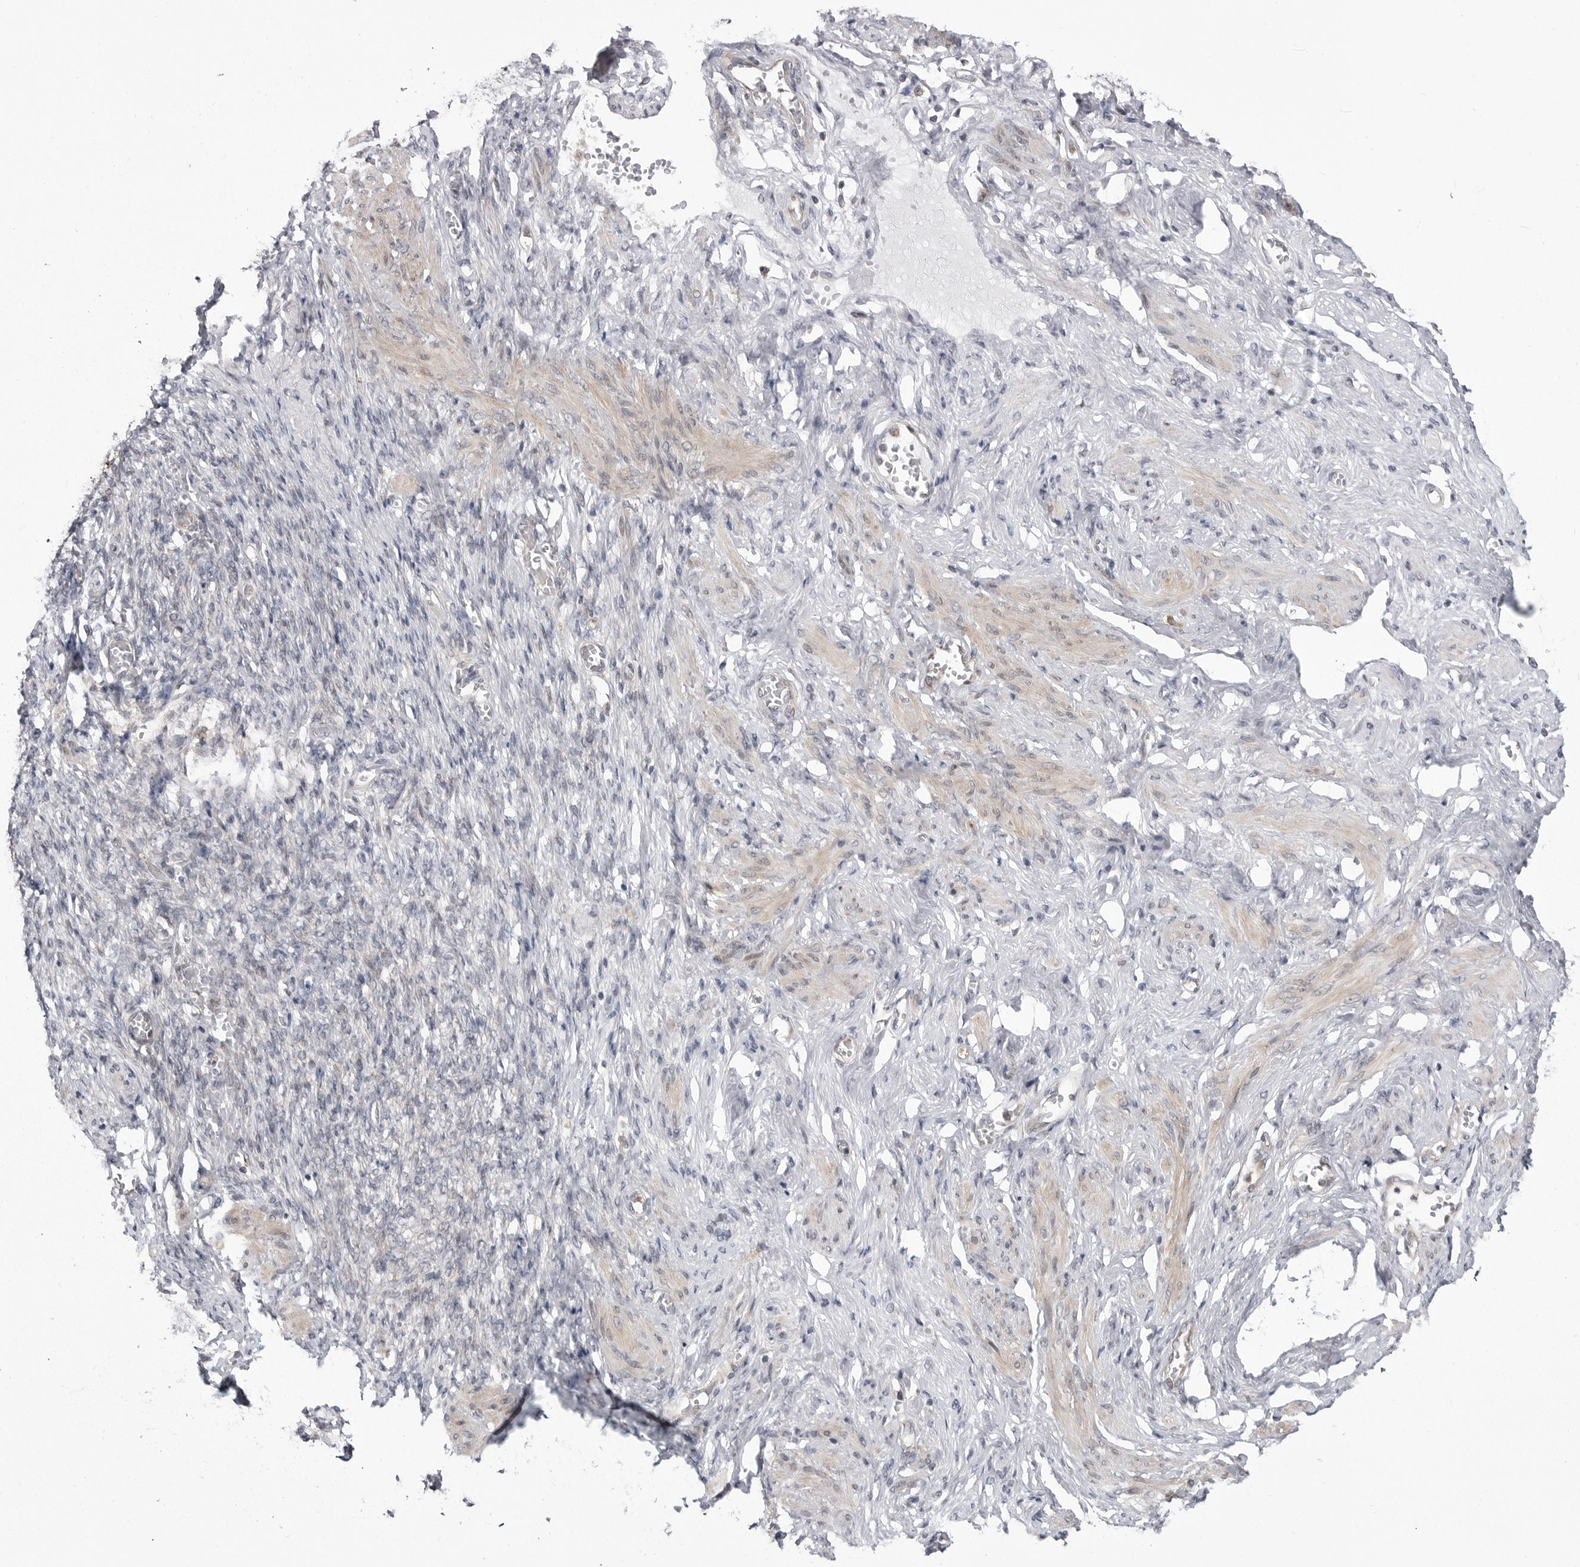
{"staining": {"intensity": "negative", "quantity": "none", "location": "none"}, "tissue": "adipose tissue", "cell_type": "Adipocytes", "image_type": "normal", "snomed": [{"axis": "morphology", "description": "Normal tissue, NOS"}, {"axis": "topography", "description": "Vascular tissue"}, {"axis": "topography", "description": "Fallopian tube"}, {"axis": "topography", "description": "Ovary"}], "caption": "Immunohistochemical staining of unremarkable human adipose tissue displays no significant positivity in adipocytes.", "gene": "CCDC18", "patient": {"sex": "female", "age": 67}}